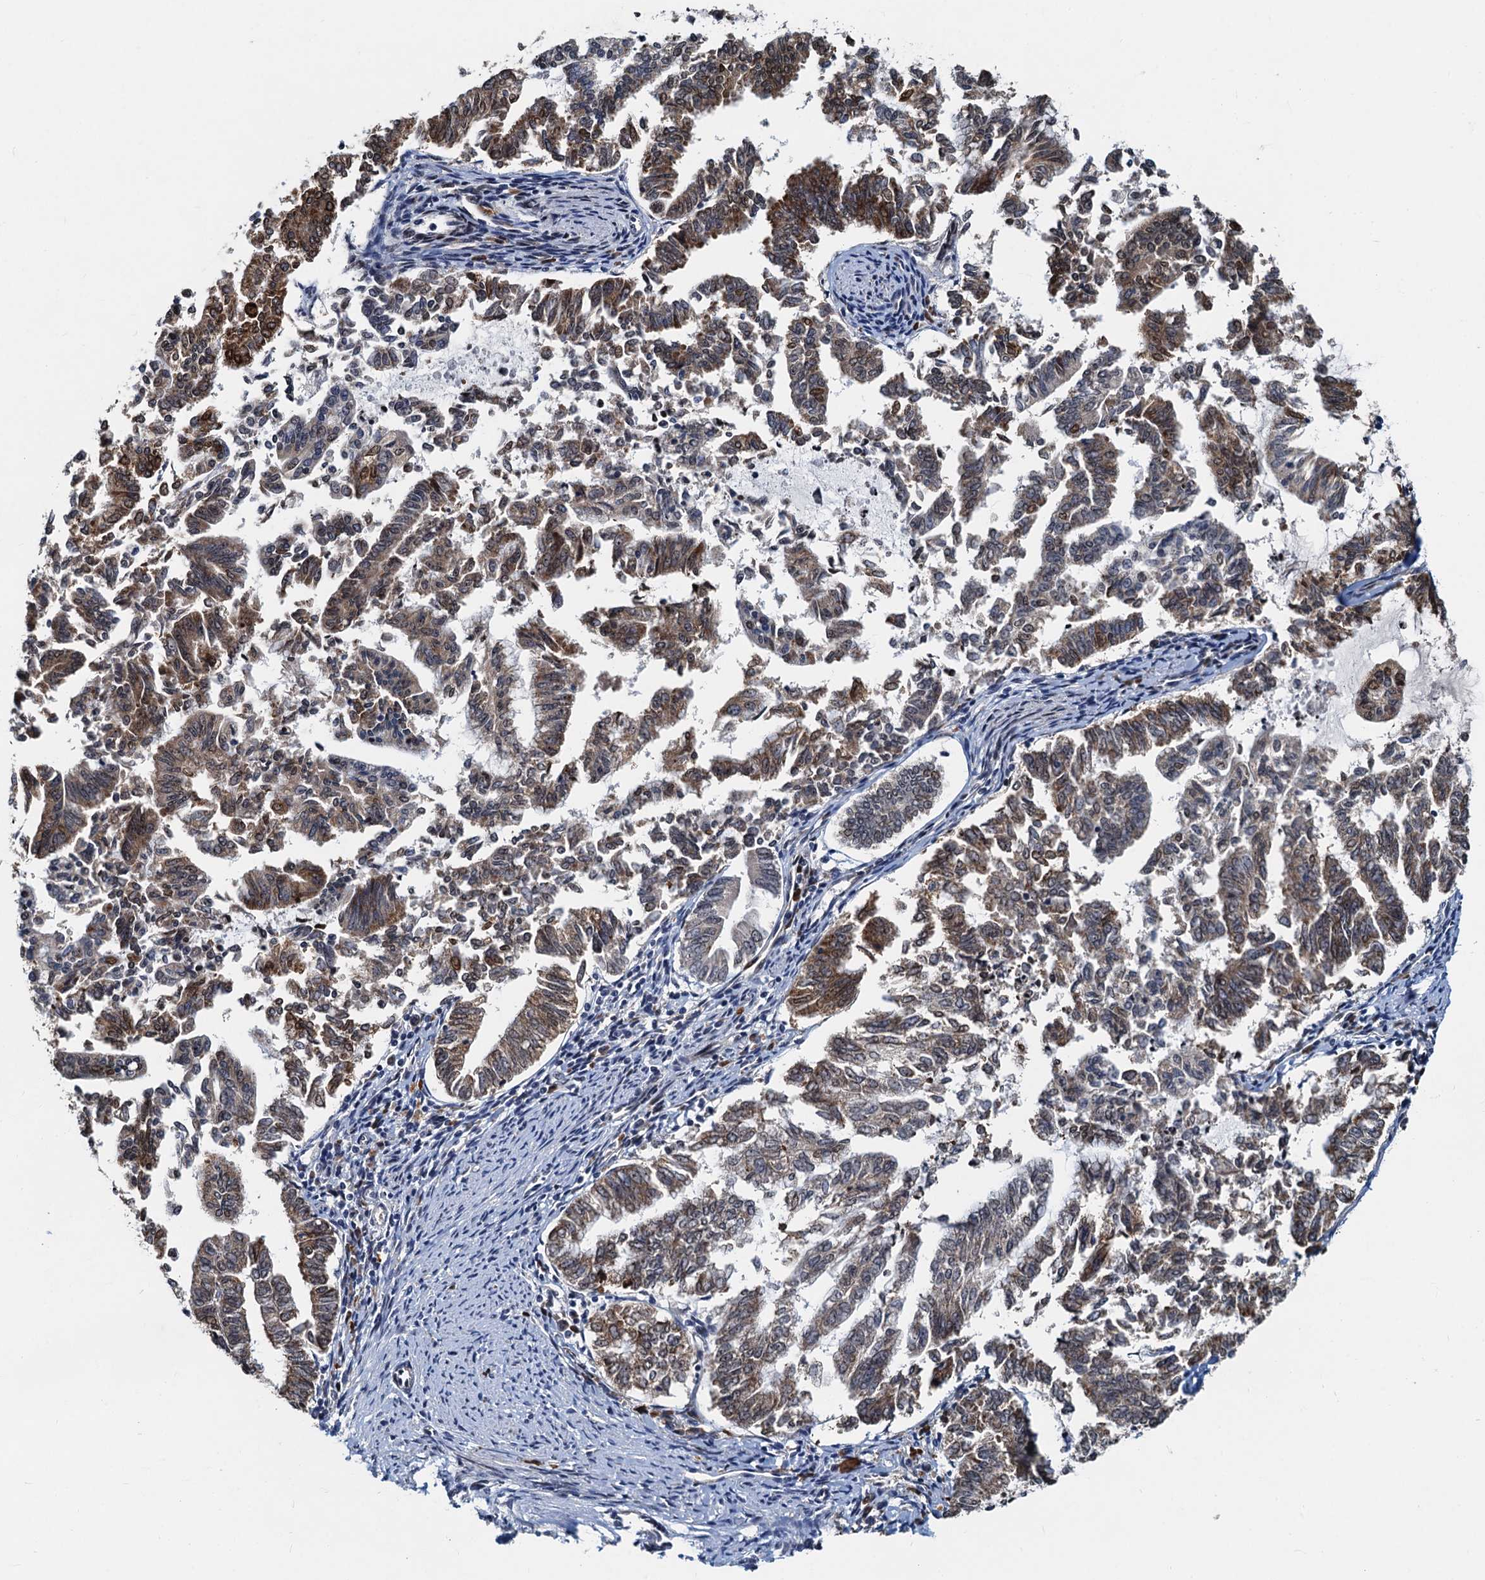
{"staining": {"intensity": "moderate", "quantity": "25%-75%", "location": "cytoplasmic/membranous"}, "tissue": "endometrial cancer", "cell_type": "Tumor cells", "image_type": "cancer", "snomed": [{"axis": "morphology", "description": "Adenocarcinoma, NOS"}, {"axis": "topography", "description": "Endometrium"}], "caption": "An image of endometrial adenocarcinoma stained for a protein reveals moderate cytoplasmic/membranous brown staining in tumor cells.", "gene": "DNAJC21", "patient": {"sex": "female", "age": 79}}